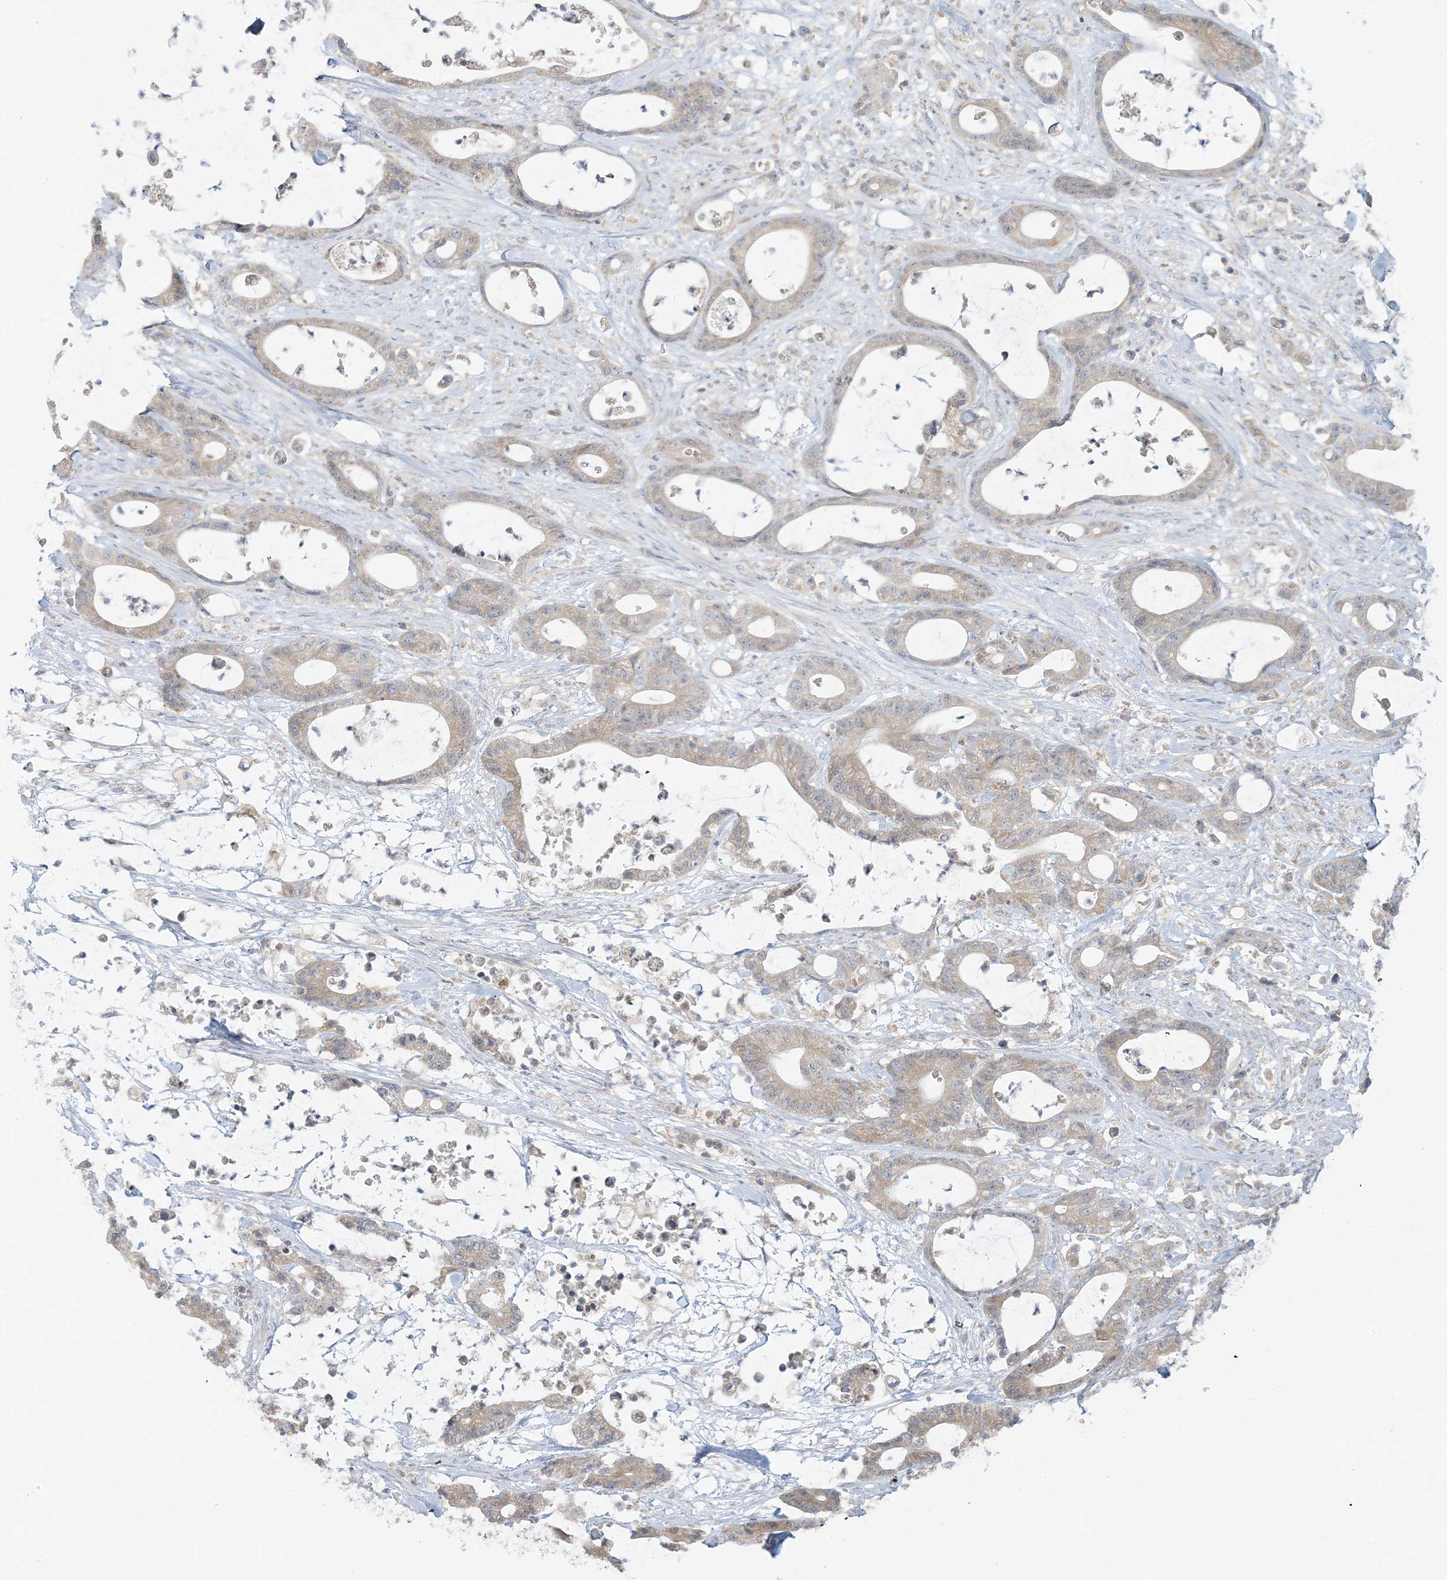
{"staining": {"intensity": "weak", "quantity": ">75%", "location": "cytoplasmic/membranous"}, "tissue": "colorectal cancer", "cell_type": "Tumor cells", "image_type": "cancer", "snomed": [{"axis": "morphology", "description": "Adenocarcinoma, NOS"}, {"axis": "topography", "description": "Colon"}], "caption": "Colorectal cancer (adenocarcinoma) stained with a protein marker displays weak staining in tumor cells.", "gene": "EEFSEC", "patient": {"sex": "female", "age": 84}}